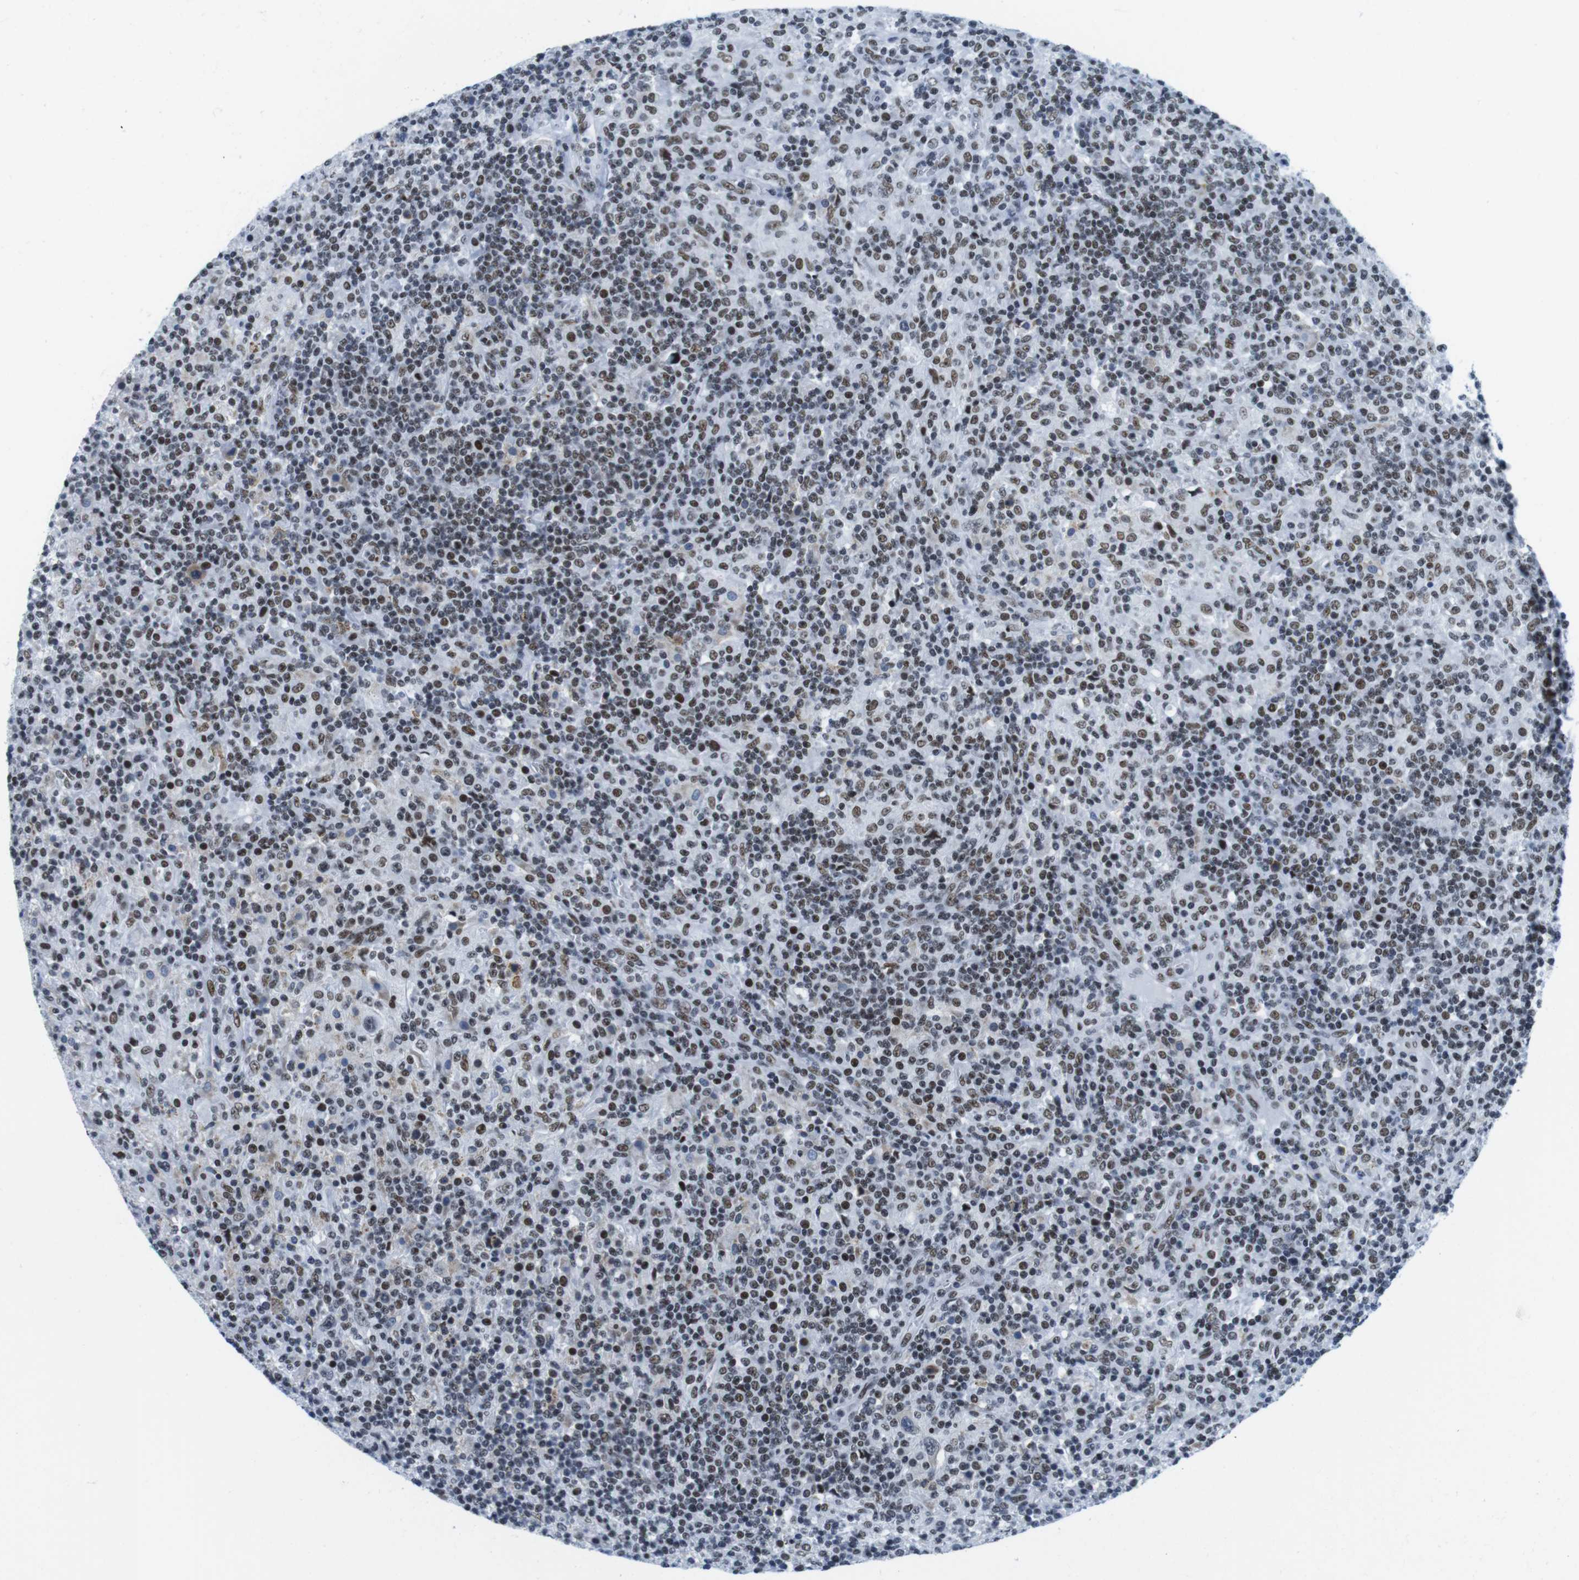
{"staining": {"intensity": "weak", "quantity": "25%-75%", "location": "nuclear"}, "tissue": "lymphoma", "cell_type": "Tumor cells", "image_type": "cancer", "snomed": [{"axis": "morphology", "description": "Hodgkin's disease, NOS"}, {"axis": "topography", "description": "Lymph node"}], "caption": "Protein expression analysis of human lymphoma reveals weak nuclear staining in about 25%-75% of tumor cells.", "gene": "IFI16", "patient": {"sex": "male", "age": 70}}